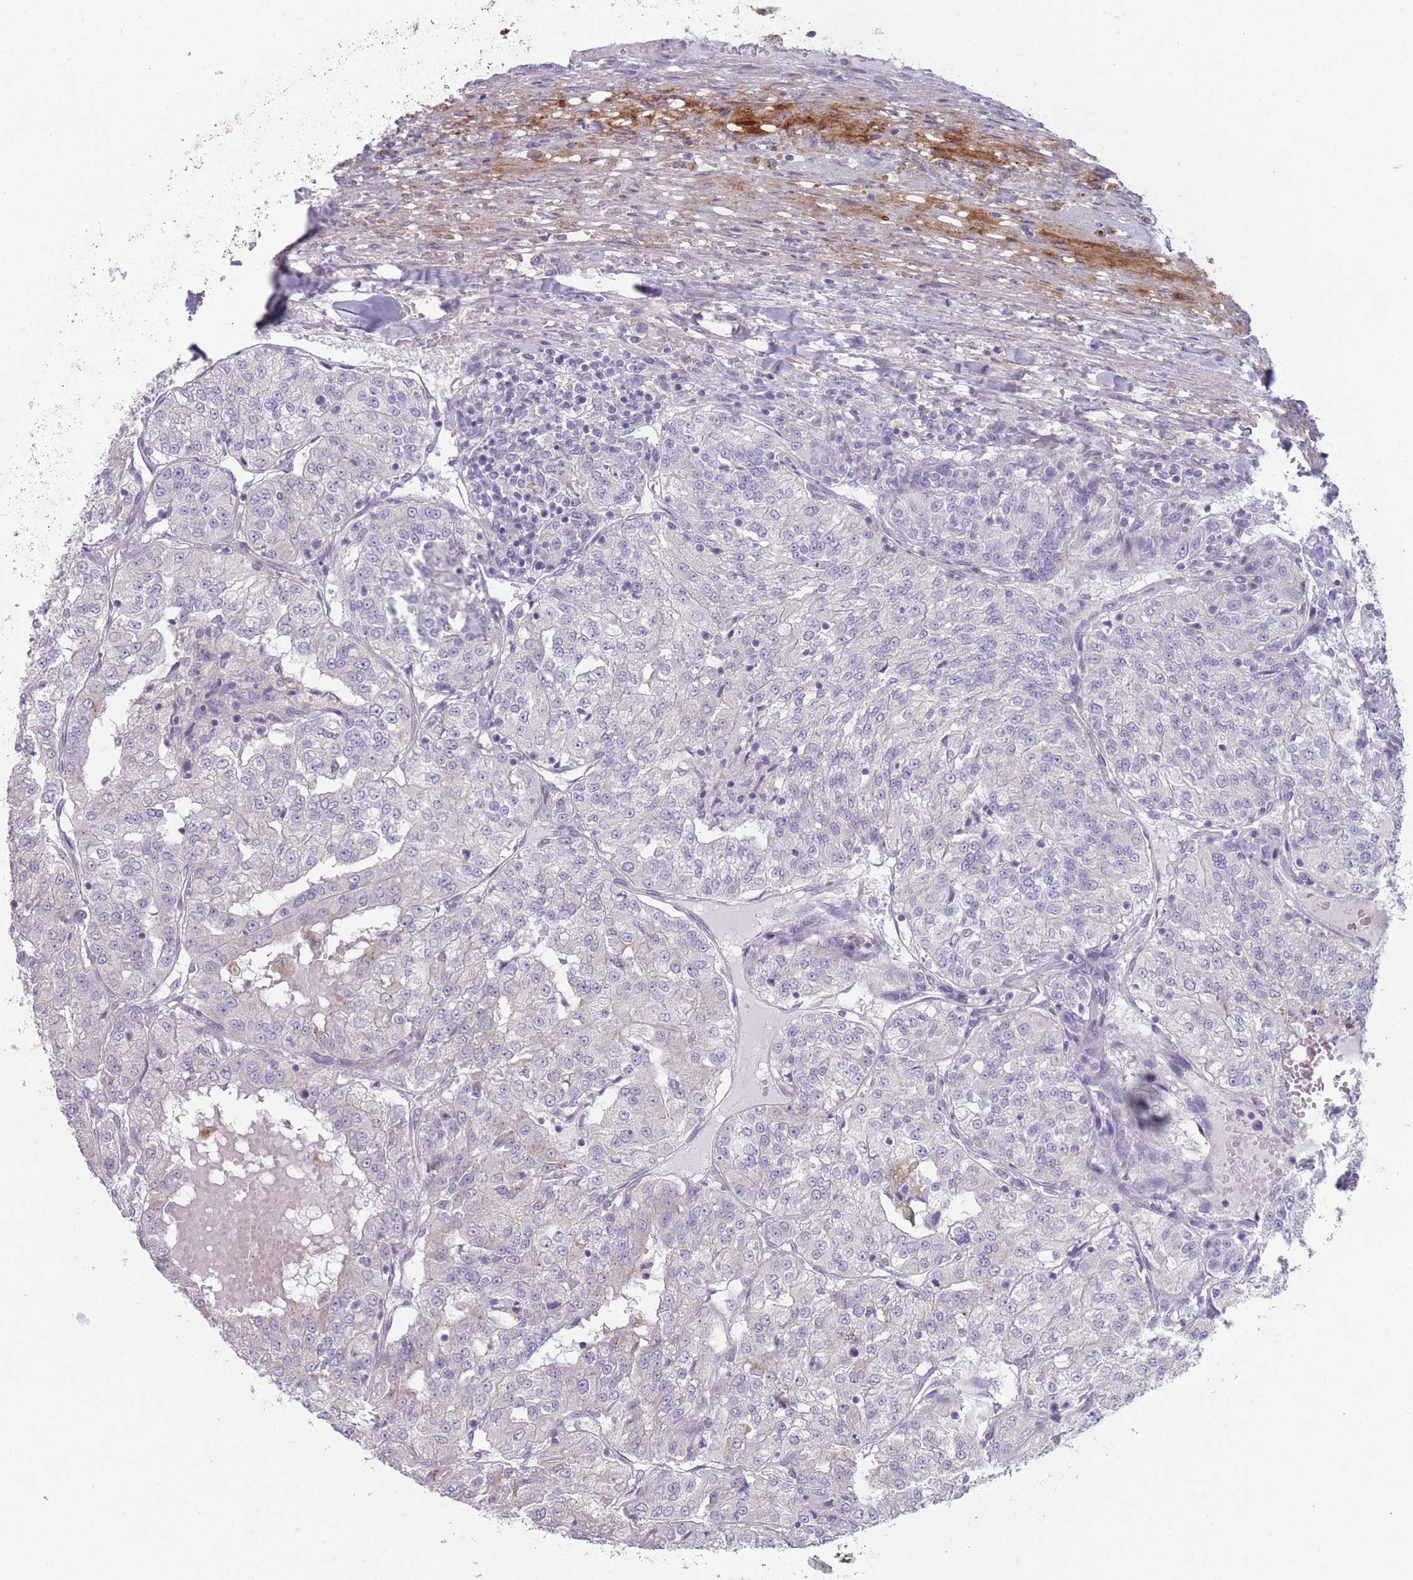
{"staining": {"intensity": "negative", "quantity": "none", "location": "none"}, "tissue": "renal cancer", "cell_type": "Tumor cells", "image_type": "cancer", "snomed": [{"axis": "morphology", "description": "Adenocarcinoma, NOS"}, {"axis": "topography", "description": "Kidney"}], "caption": "An IHC photomicrograph of renal cancer is shown. There is no staining in tumor cells of renal cancer.", "gene": "PAIP2B", "patient": {"sex": "female", "age": 63}}